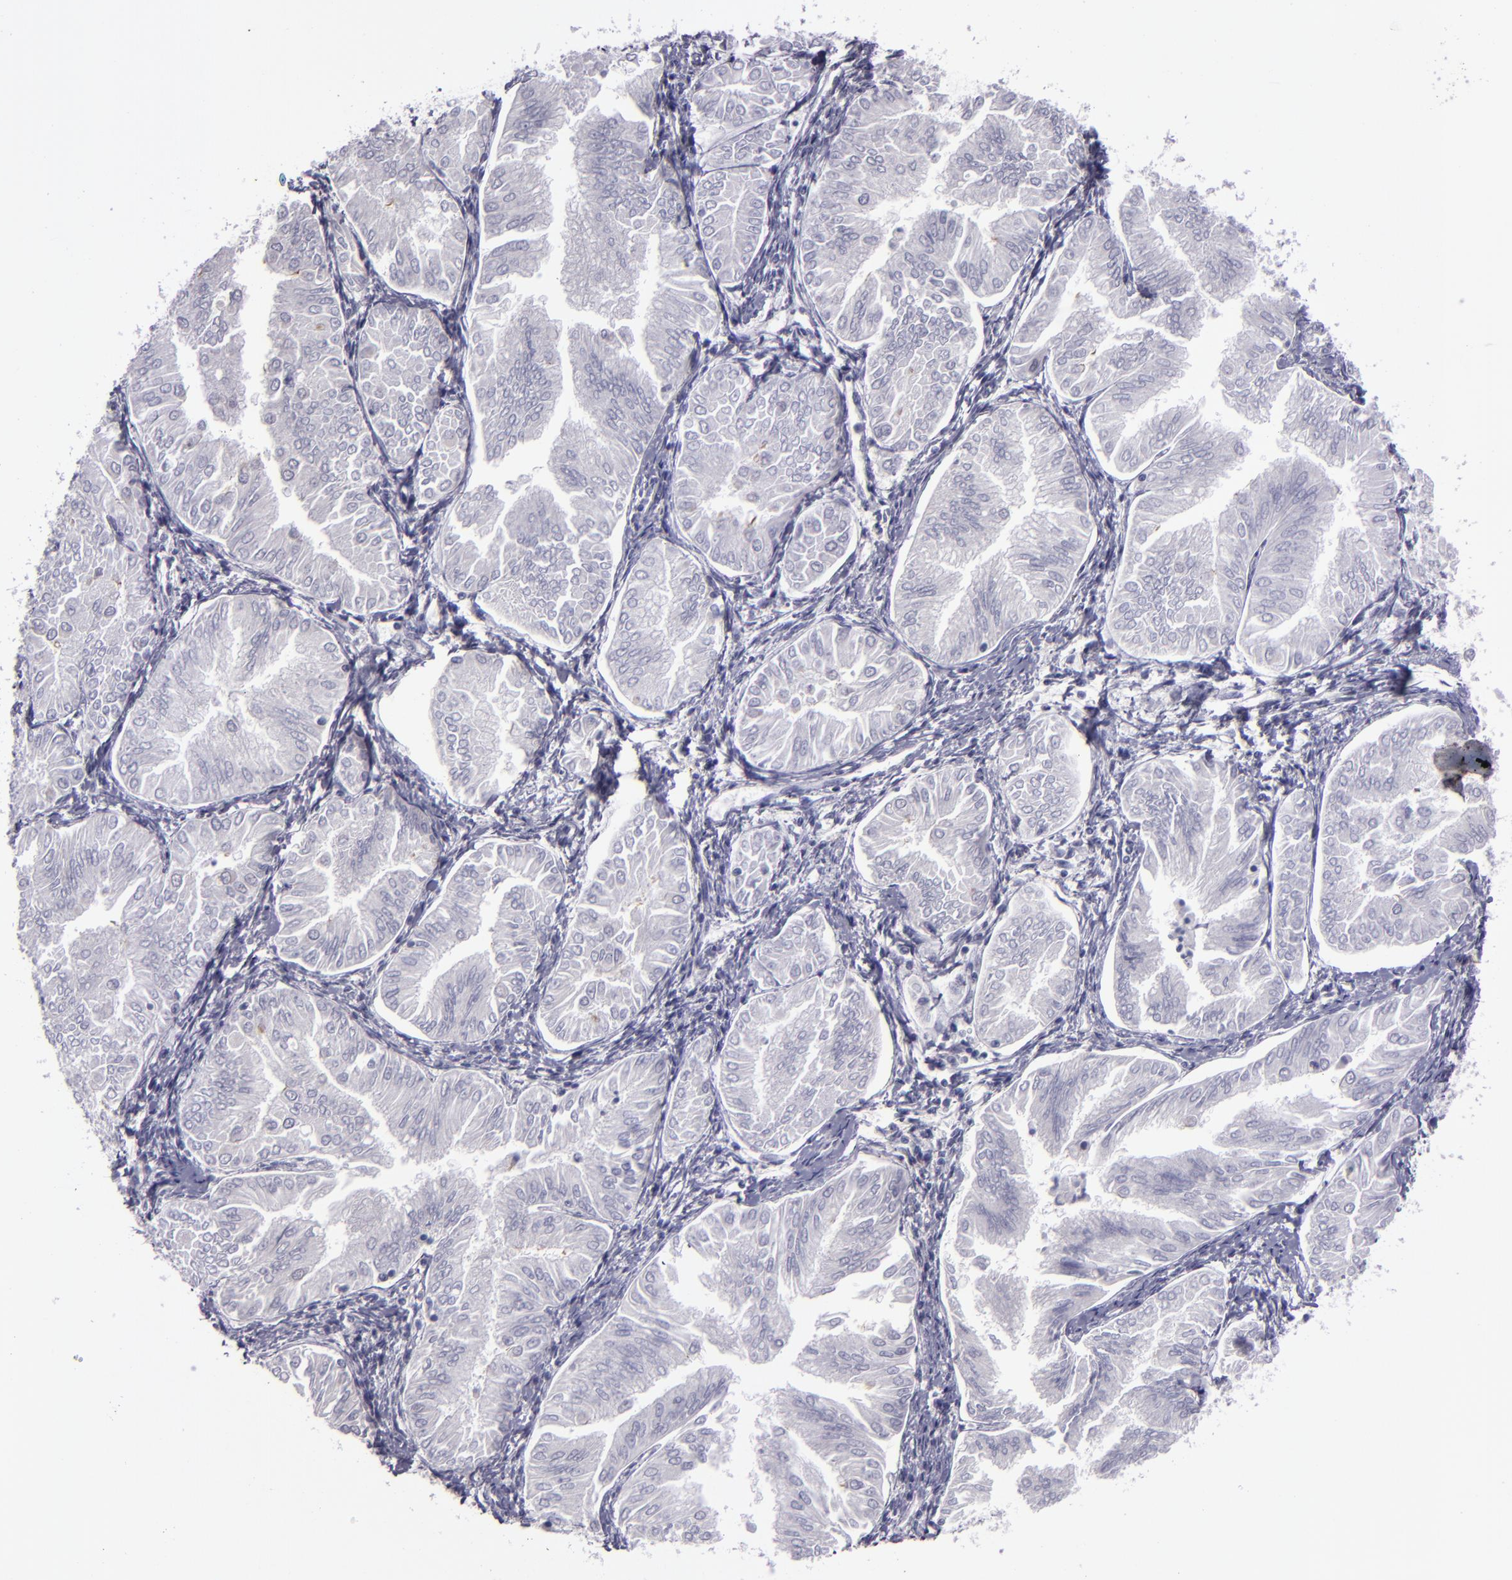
{"staining": {"intensity": "negative", "quantity": "none", "location": "none"}, "tissue": "endometrial cancer", "cell_type": "Tumor cells", "image_type": "cancer", "snomed": [{"axis": "morphology", "description": "Adenocarcinoma, NOS"}, {"axis": "topography", "description": "Endometrium"}], "caption": "Immunohistochemistry (IHC) of endometrial cancer (adenocarcinoma) displays no positivity in tumor cells.", "gene": "SNCB", "patient": {"sex": "female", "age": 53}}